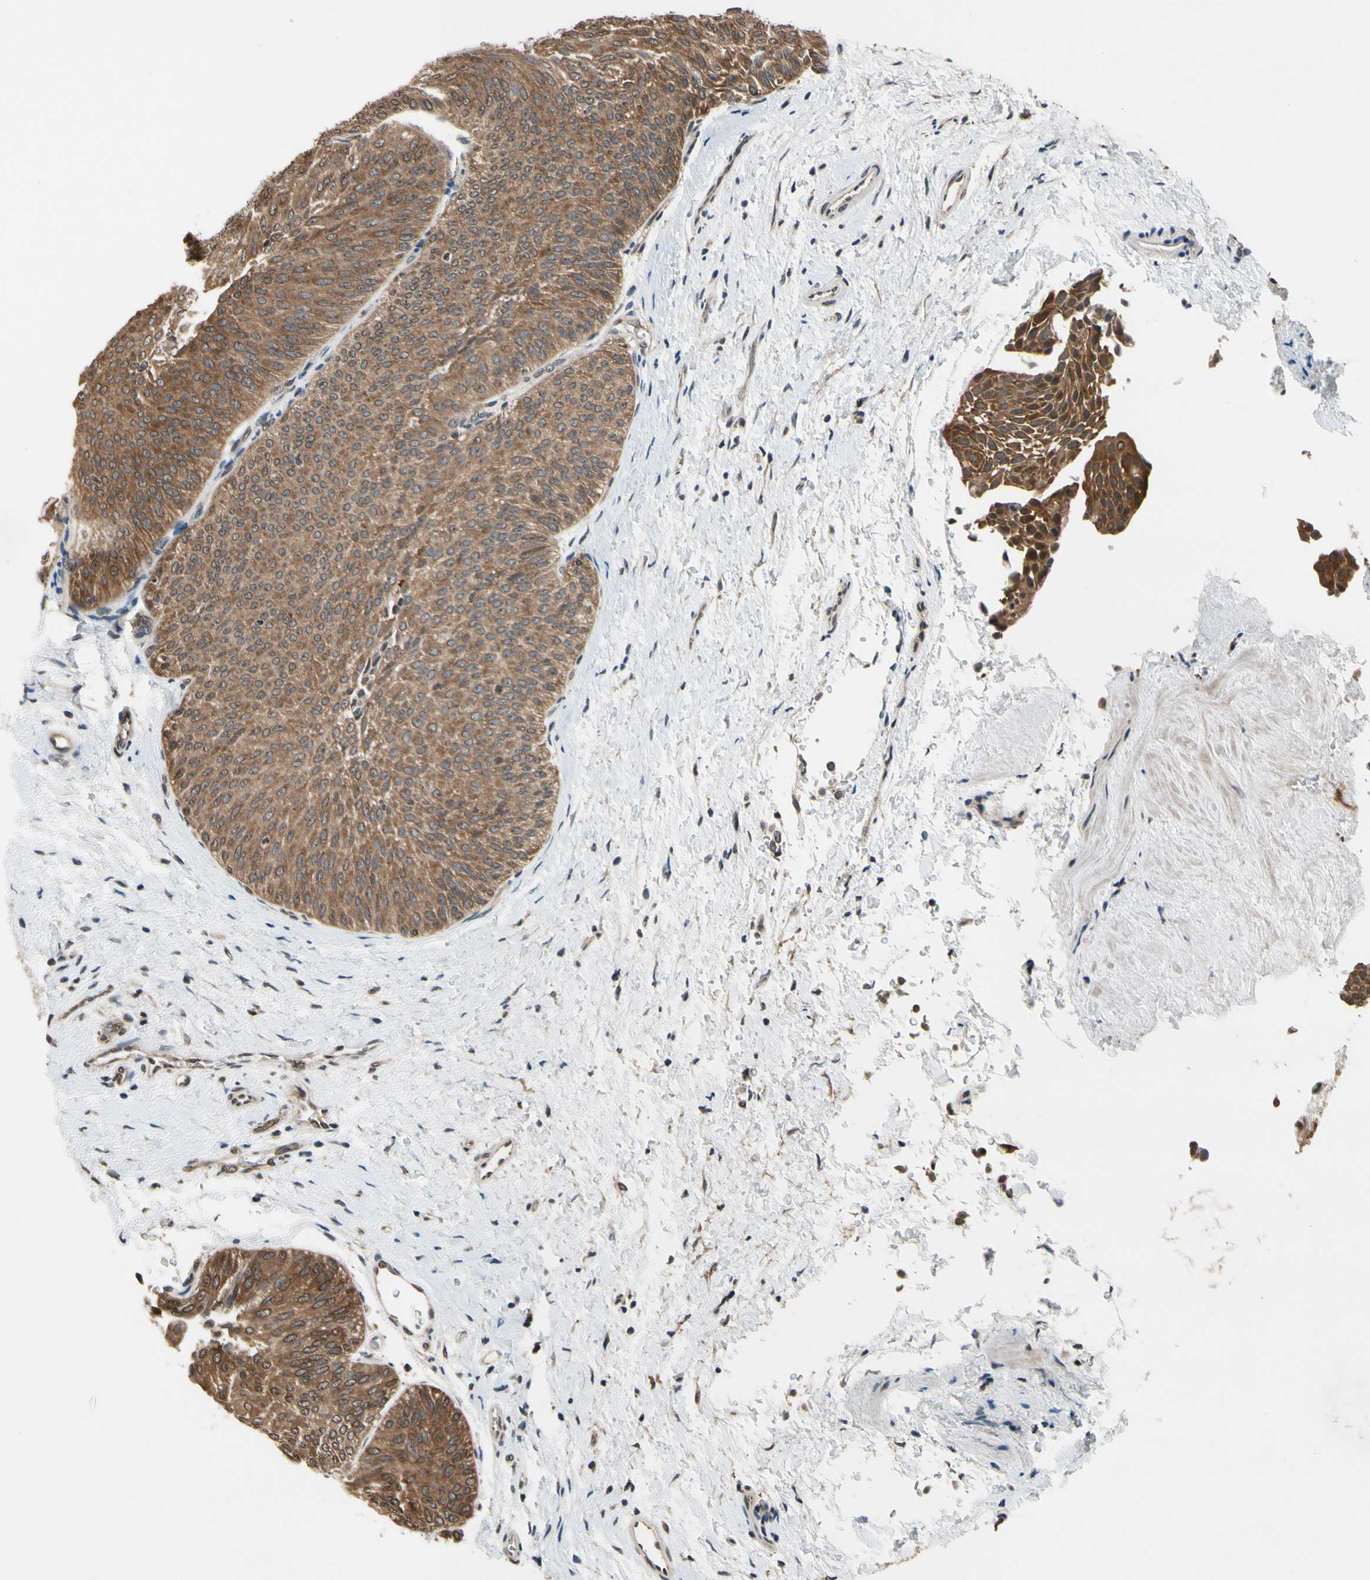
{"staining": {"intensity": "moderate", "quantity": ">75%", "location": "cytoplasmic/membranous"}, "tissue": "urothelial cancer", "cell_type": "Tumor cells", "image_type": "cancer", "snomed": [{"axis": "morphology", "description": "Urothelial carcinoma, Low grade"}, {"axis": "topography", "description": "Urinary bladder"}], "caption": "Human urothelial cancer stained with a protein marker shows moderate staining in tumor cells.", "gene": "GCLC", "patient": {"sex": "female", "age": 60}}